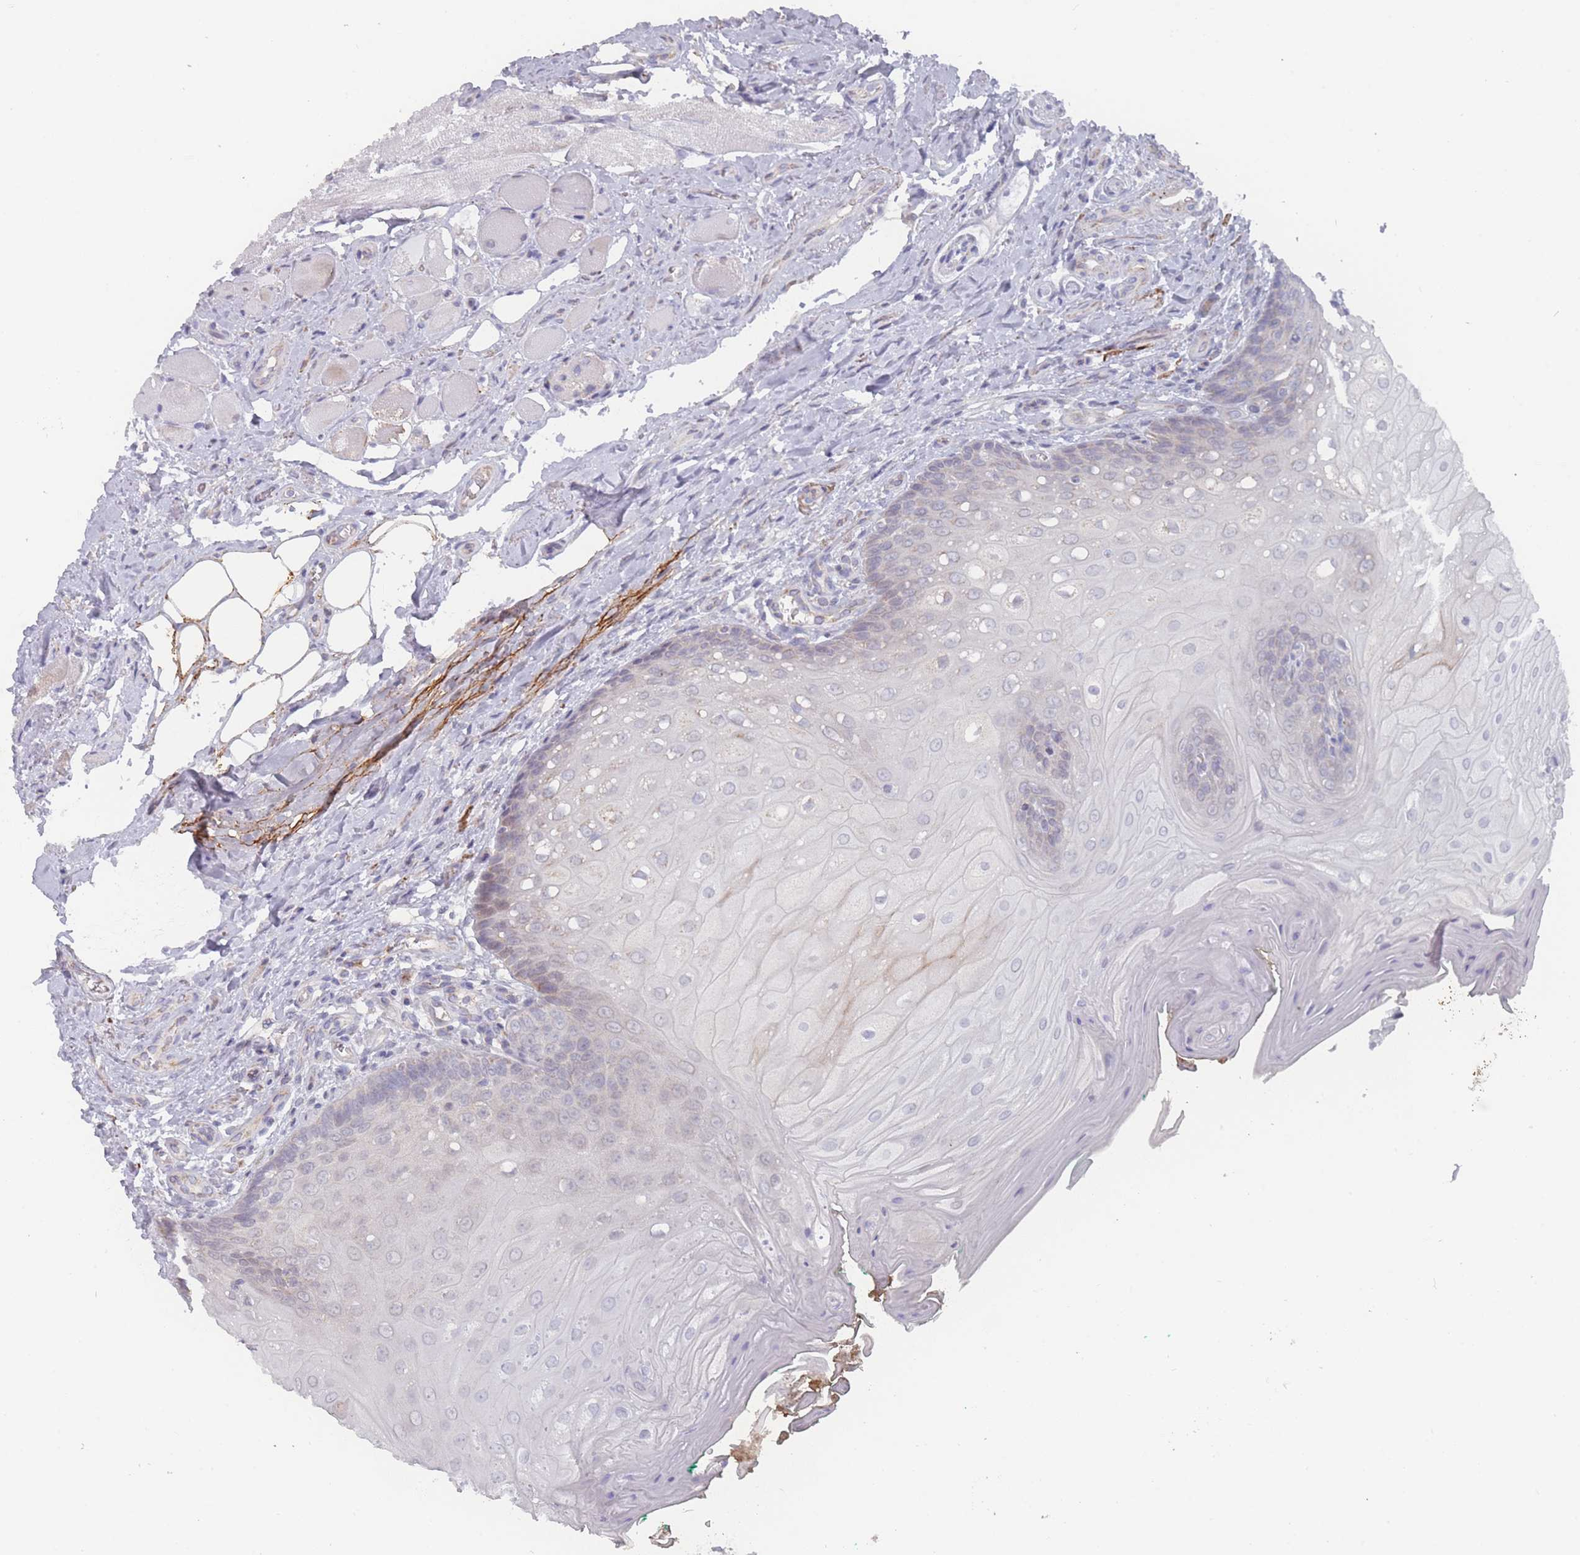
{"staining": {"intensity": "moderate", "quantity": "<25%", "location": "cytoplasmic/membranous"}, "tissue": "oral mucosa", "cell_type": "Squamous epithelial cells", "image_type": "normal", "snomed": [{"axis": "morphology", "description": "Normal tissue, NOS"}, {"axis": "morphology", "description": "Squamous cell carcinoma, NOS"}, {"axis": "topography", "description": "Oral tissue"}, {"axis": "topography", "description": "Tounge, NOS"}, {"axis": "topography", "description": "Head-Neck"}], "caption": "Immunohistochemical staining of normal human oral mucosa demonstrates <25% levels of moderate cytoplasmic/membranous protein staining in approximately <25% of squamous epithelial cells. Using DAB (brown) and hematoxylin (blue) stains, captured at high magnification using brightfield microscopy.", "gene": "TRARG1", "patient": {"sex": "male", "age": 79}}